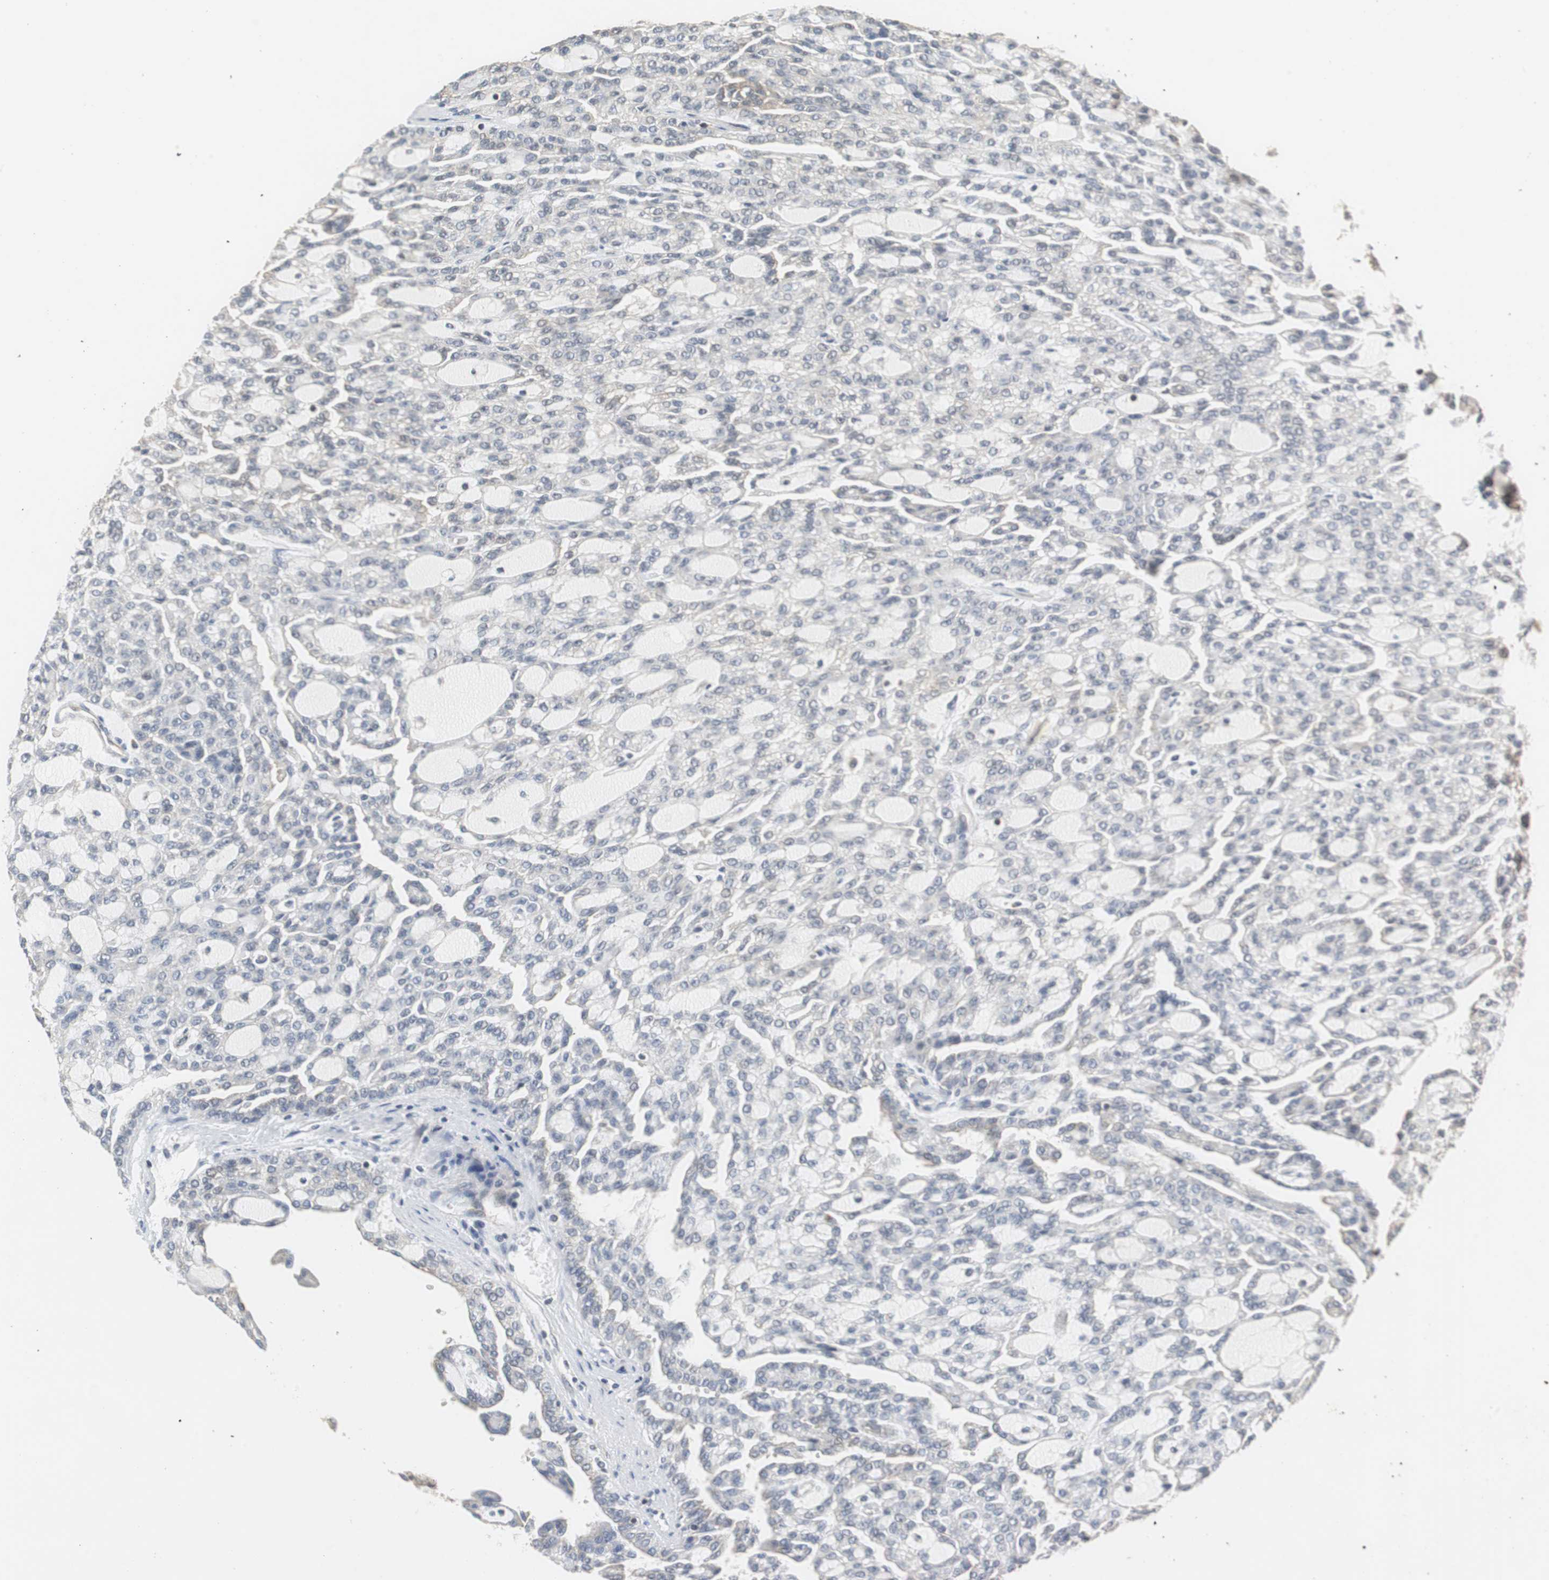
{"staining": {"intensity": "negative", "quantity": "none", "location": "none"}, "tissue": "renal cancer", "cell_type": "Tumor cells", "image_type": "cancer", "snomed": [{"axis": "morphology", "description": "Adenocarcinoma, NOS"}, {"axis": "topography", "description": "Kidney"}], "caption": "Immunohistochemical staining of human renal adenocarcinoma demonstrates no significant expression in tumor cells.", "gene": "GSDMD", "patient": {"sex": "male", "age": 63}}